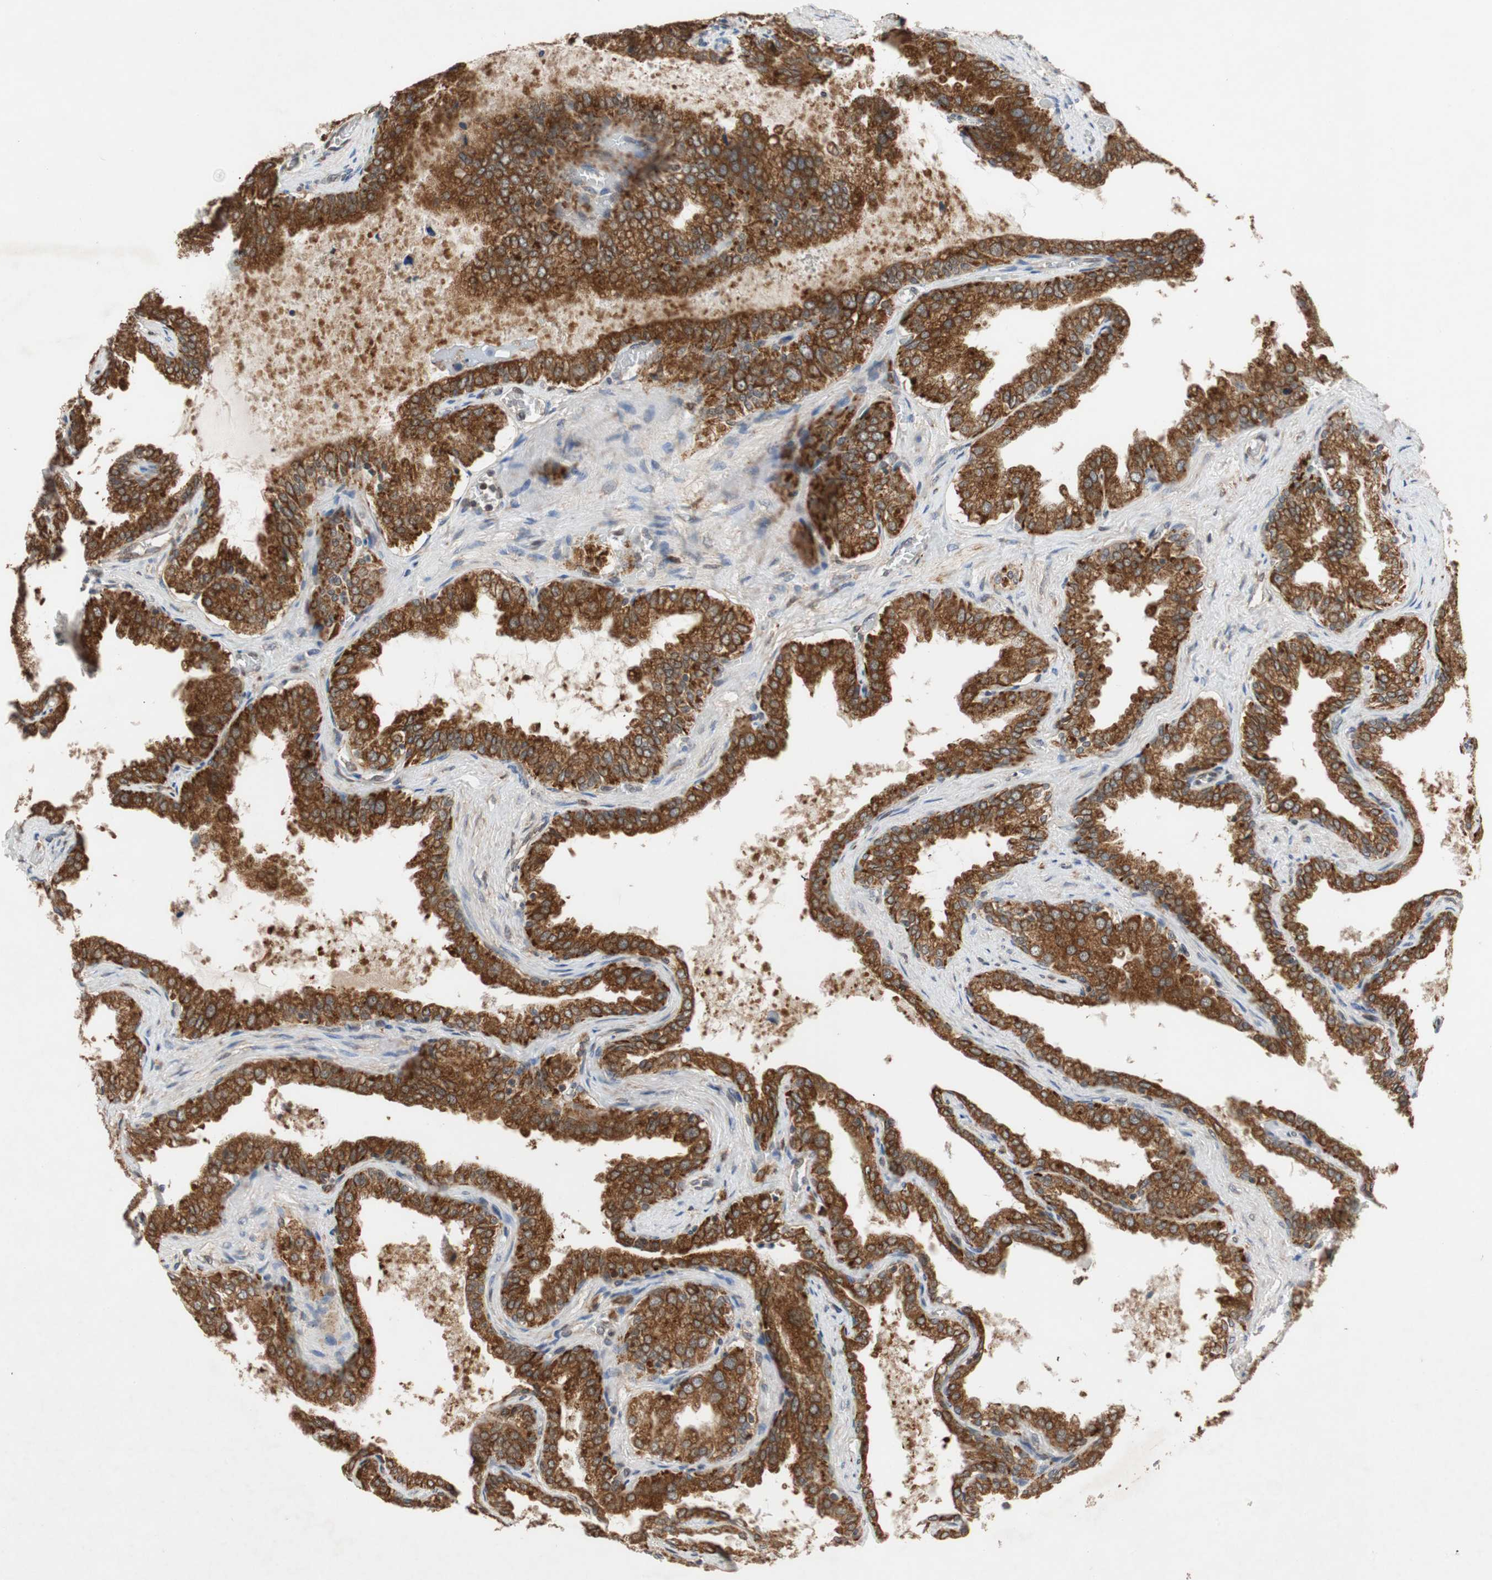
{"staining": {"intensity": "strong", "quantity": ">75%", "location": "cytoplasmic/membranous"}, "tissue": "seminal vesicle", "cell_type": "Glandular cells", "image_type": "normal", "snomed": [{"axis": "morphology", "description": "Normal tissue, NOS"}, {"axis": "topography", "description": "Seminal veicle"}], "caption": "Brown immunohistochemical staining in normal human seminal vesicle exhibits strong cytoplasmic/membranous staining in about >75% of glandular cells. (DAB (3,3'-diaminobenzidine) = brown stain, brightfield microscopy at high magnification).", "gene": "AUP1", "patient": {"sex": "male", "age": 46}}